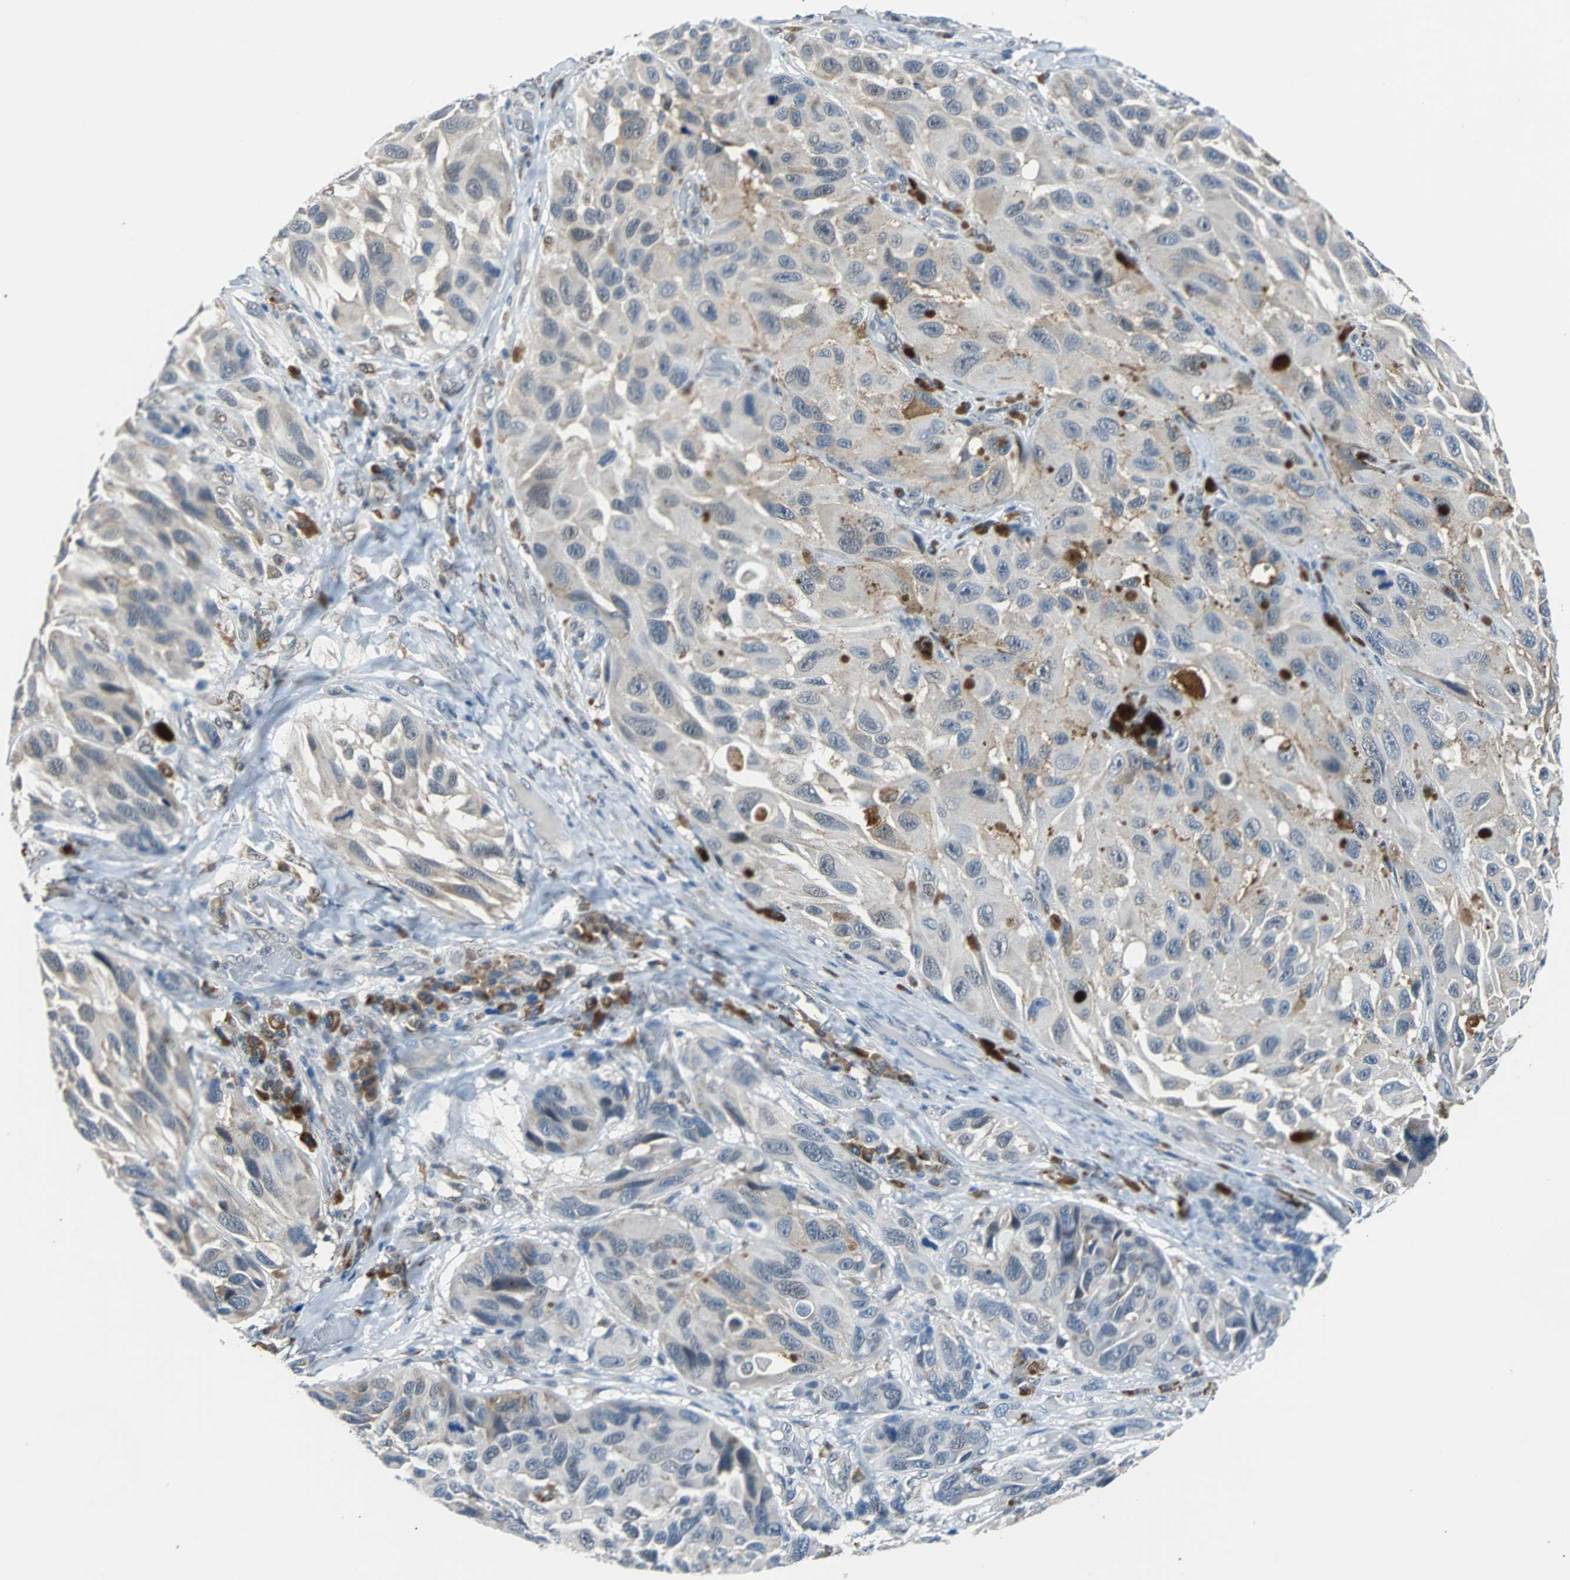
{"staining": {"intensity": "negative", "quantity": "none", "location": "none"}, "tissue": "melanoma", "cell_type": "Tumor cells", "image_type": "cancer", "snomed": [{"axis": "morphology", "description": "Malignant melanoma, NOS"}, {"axis": "topography", "description": "Skin"}], "caption": "IHC photomicrograph of neoplastic tissue: malignant melanoma stained with DAB reveals no significant protein expression in tumor cells.", "gene": "USP28", "patient": {"sex": "female", "age": 73}}